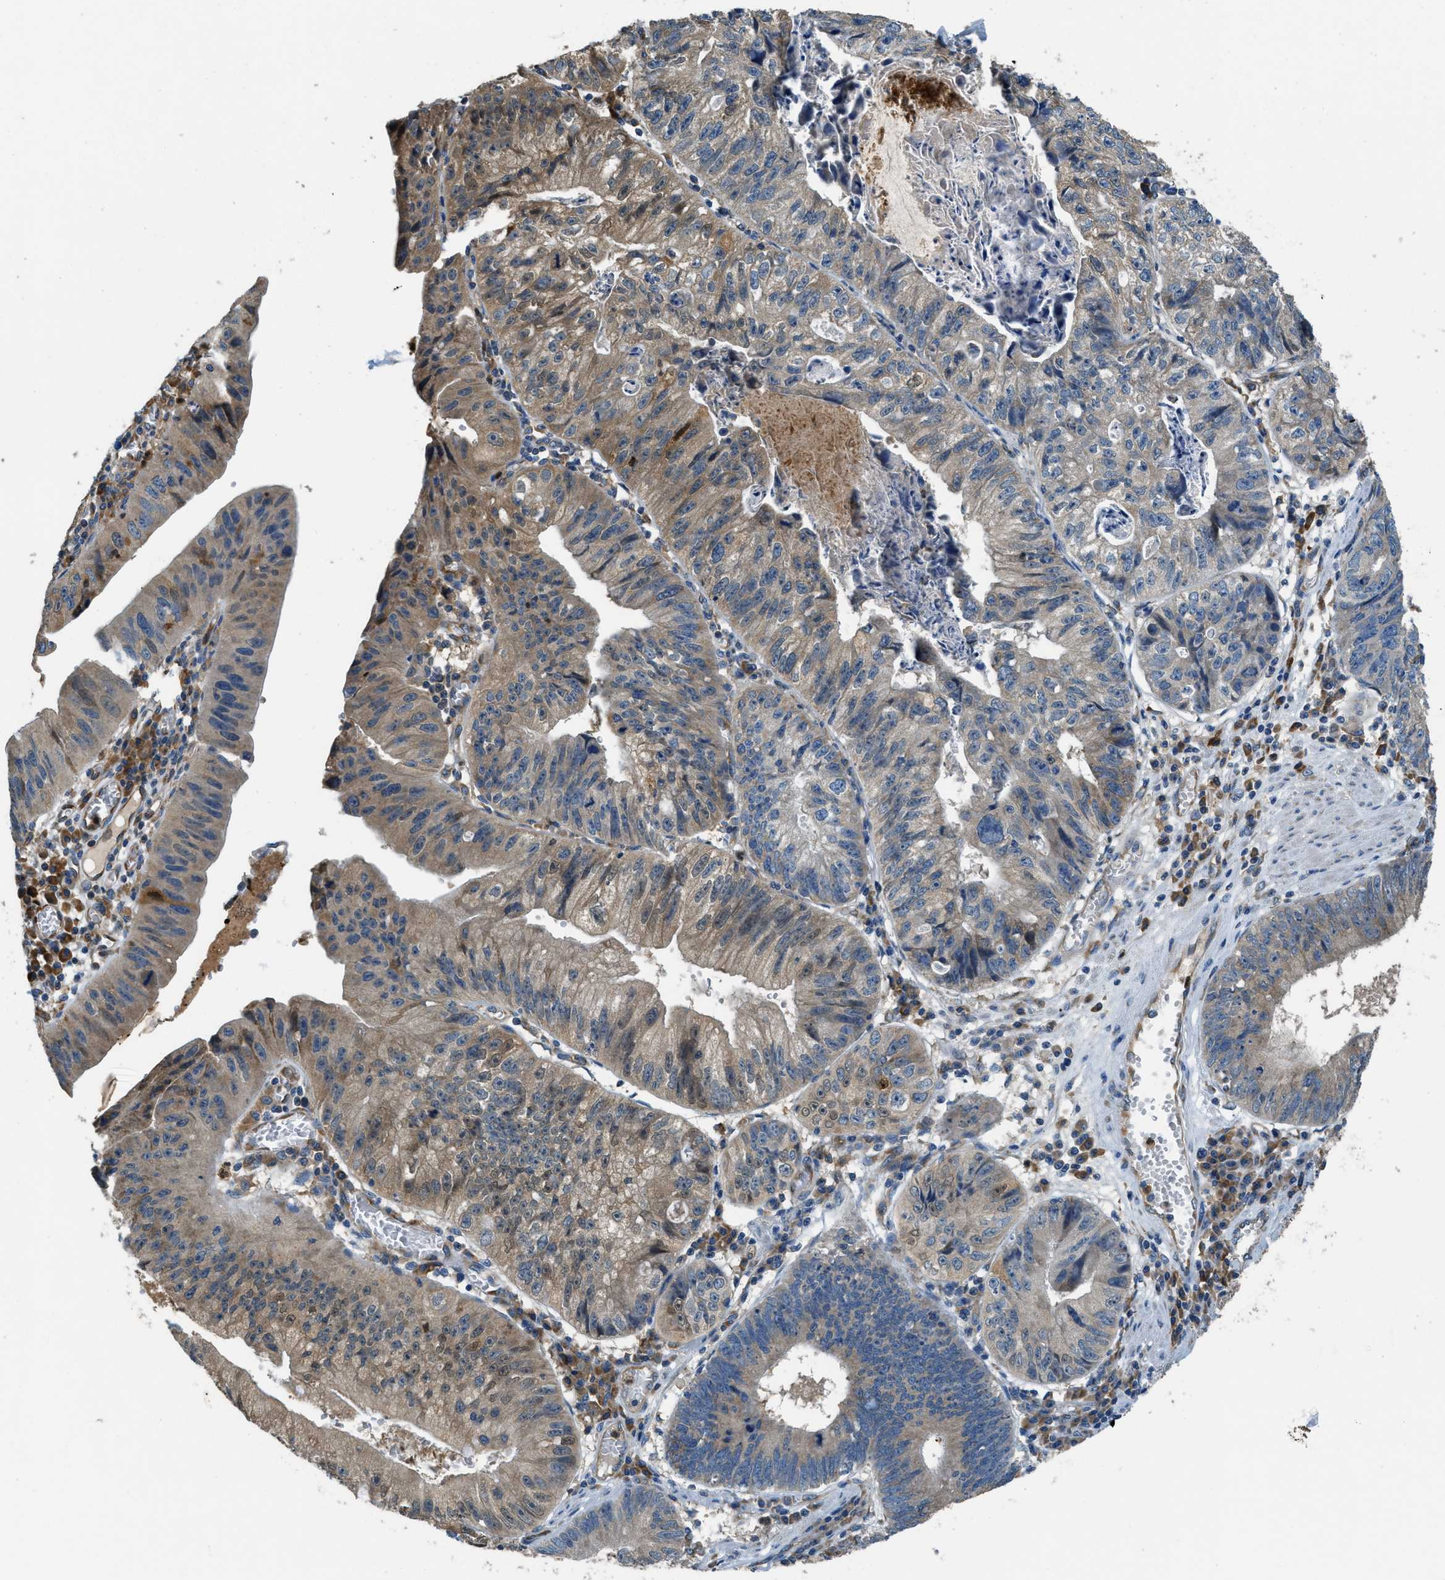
{"staining": {"intensity": "strong", "quantity": "25%-75%", "location": "cytoplasmic/membranous,nuclear"}, "tissue": "stomach cancer", "cell_type": "Tumor cells", "image_type": "cancer", "snomed": [{"axis": "morphology", "description": "Adenocarcinoma, NOS"}, {"axis": "topography", "description": "Stomach"}], "caption": "A brown stain highlights strong cytoplasmic/membranous and nuclear expression of a protein in adenocarcinoma (stomach) tumor cells.", "gene": "GIMAP8", "patient": {"sex": "male", "age": 59}}